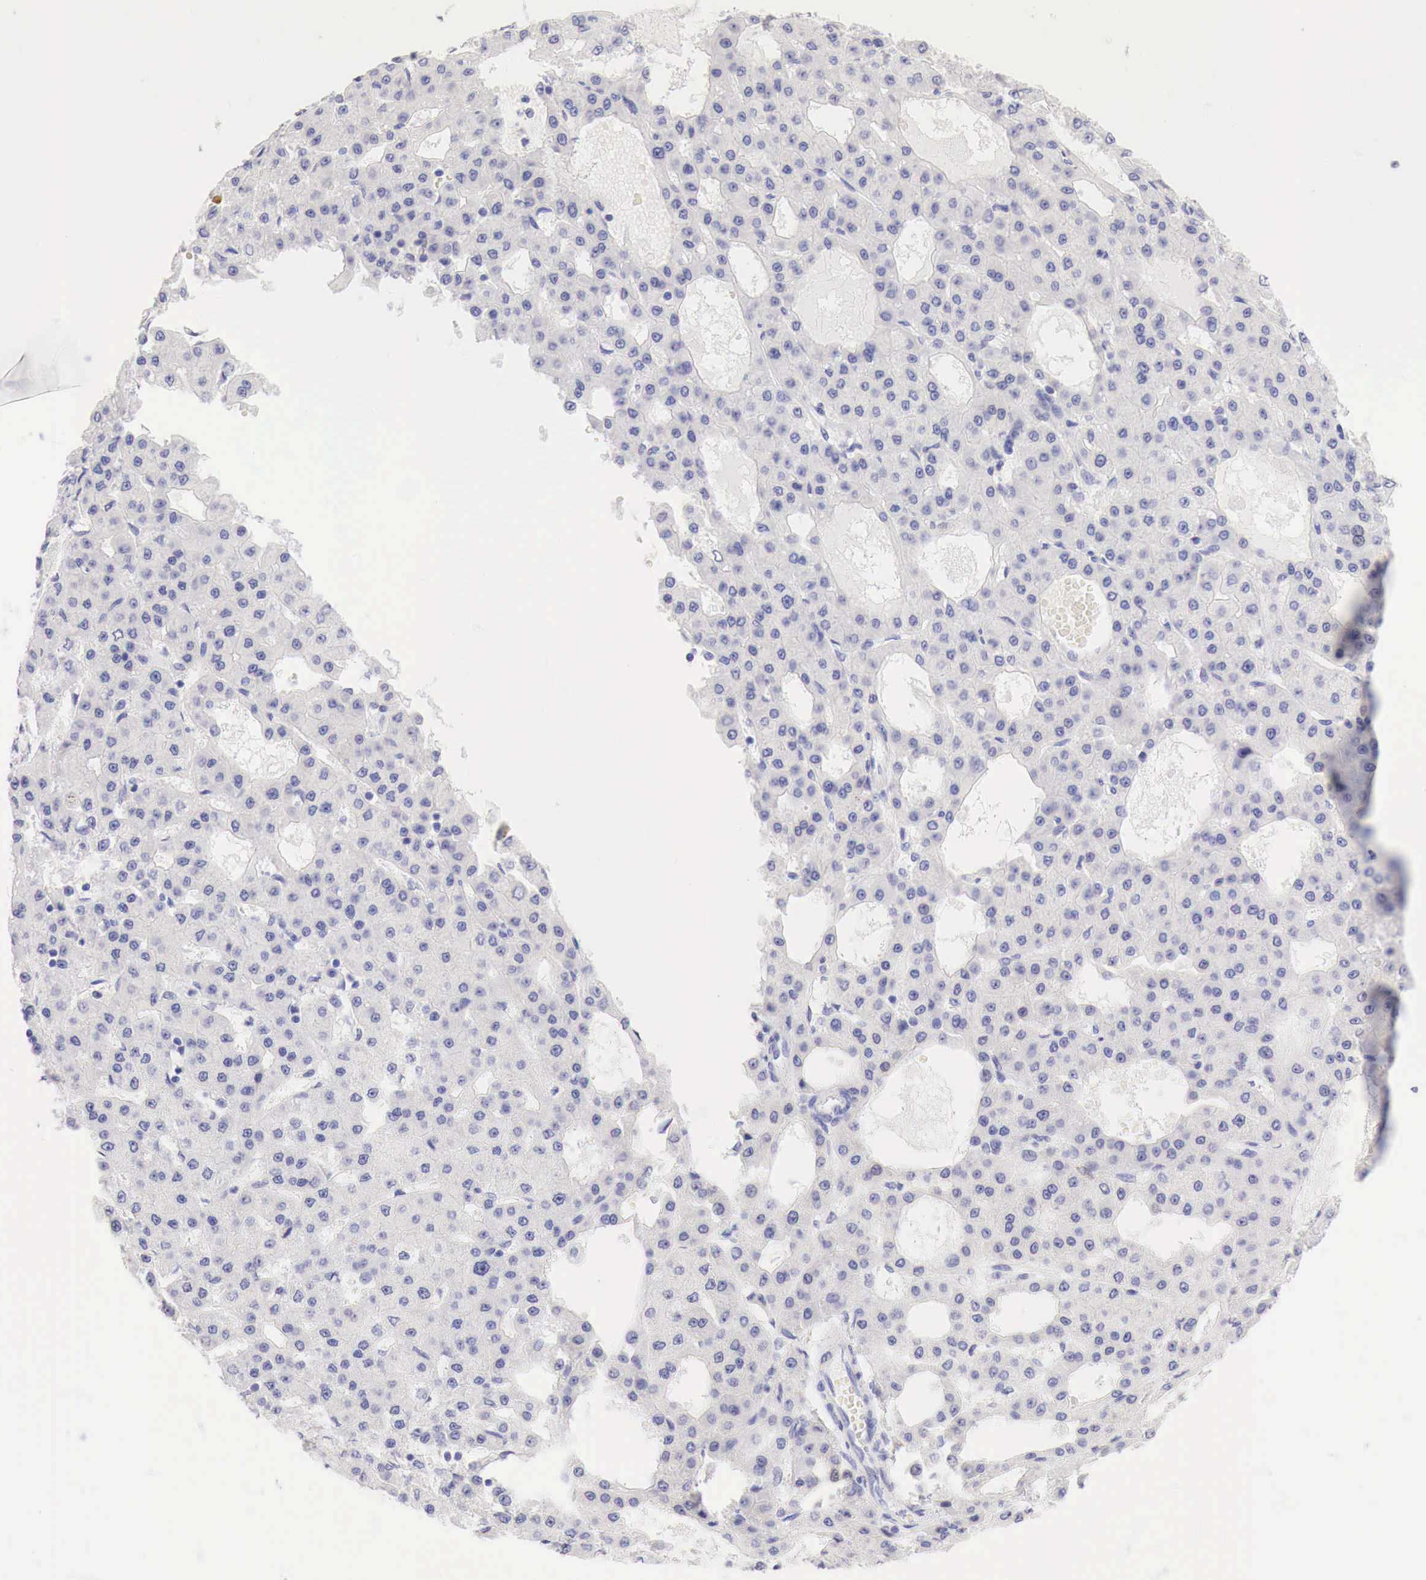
{"staining": {"intensity": "negative", "quantity": "none", "location": "none"}, "tissue": "liver cancer", "cell_type": "Tumor cells", "image_type": "cancer", "snomed": [{"axis": "morphology", "description": "Carcinoma, Hepatocellular, NOS"}, {"axis": "topography", "description": "Liver"}], "caption": "Photomicrograph shows no significant protein expression in tumor cells of liver cancer.", "gene": "CDKN2A", "patient": {"sex": "male", "age": 47}}